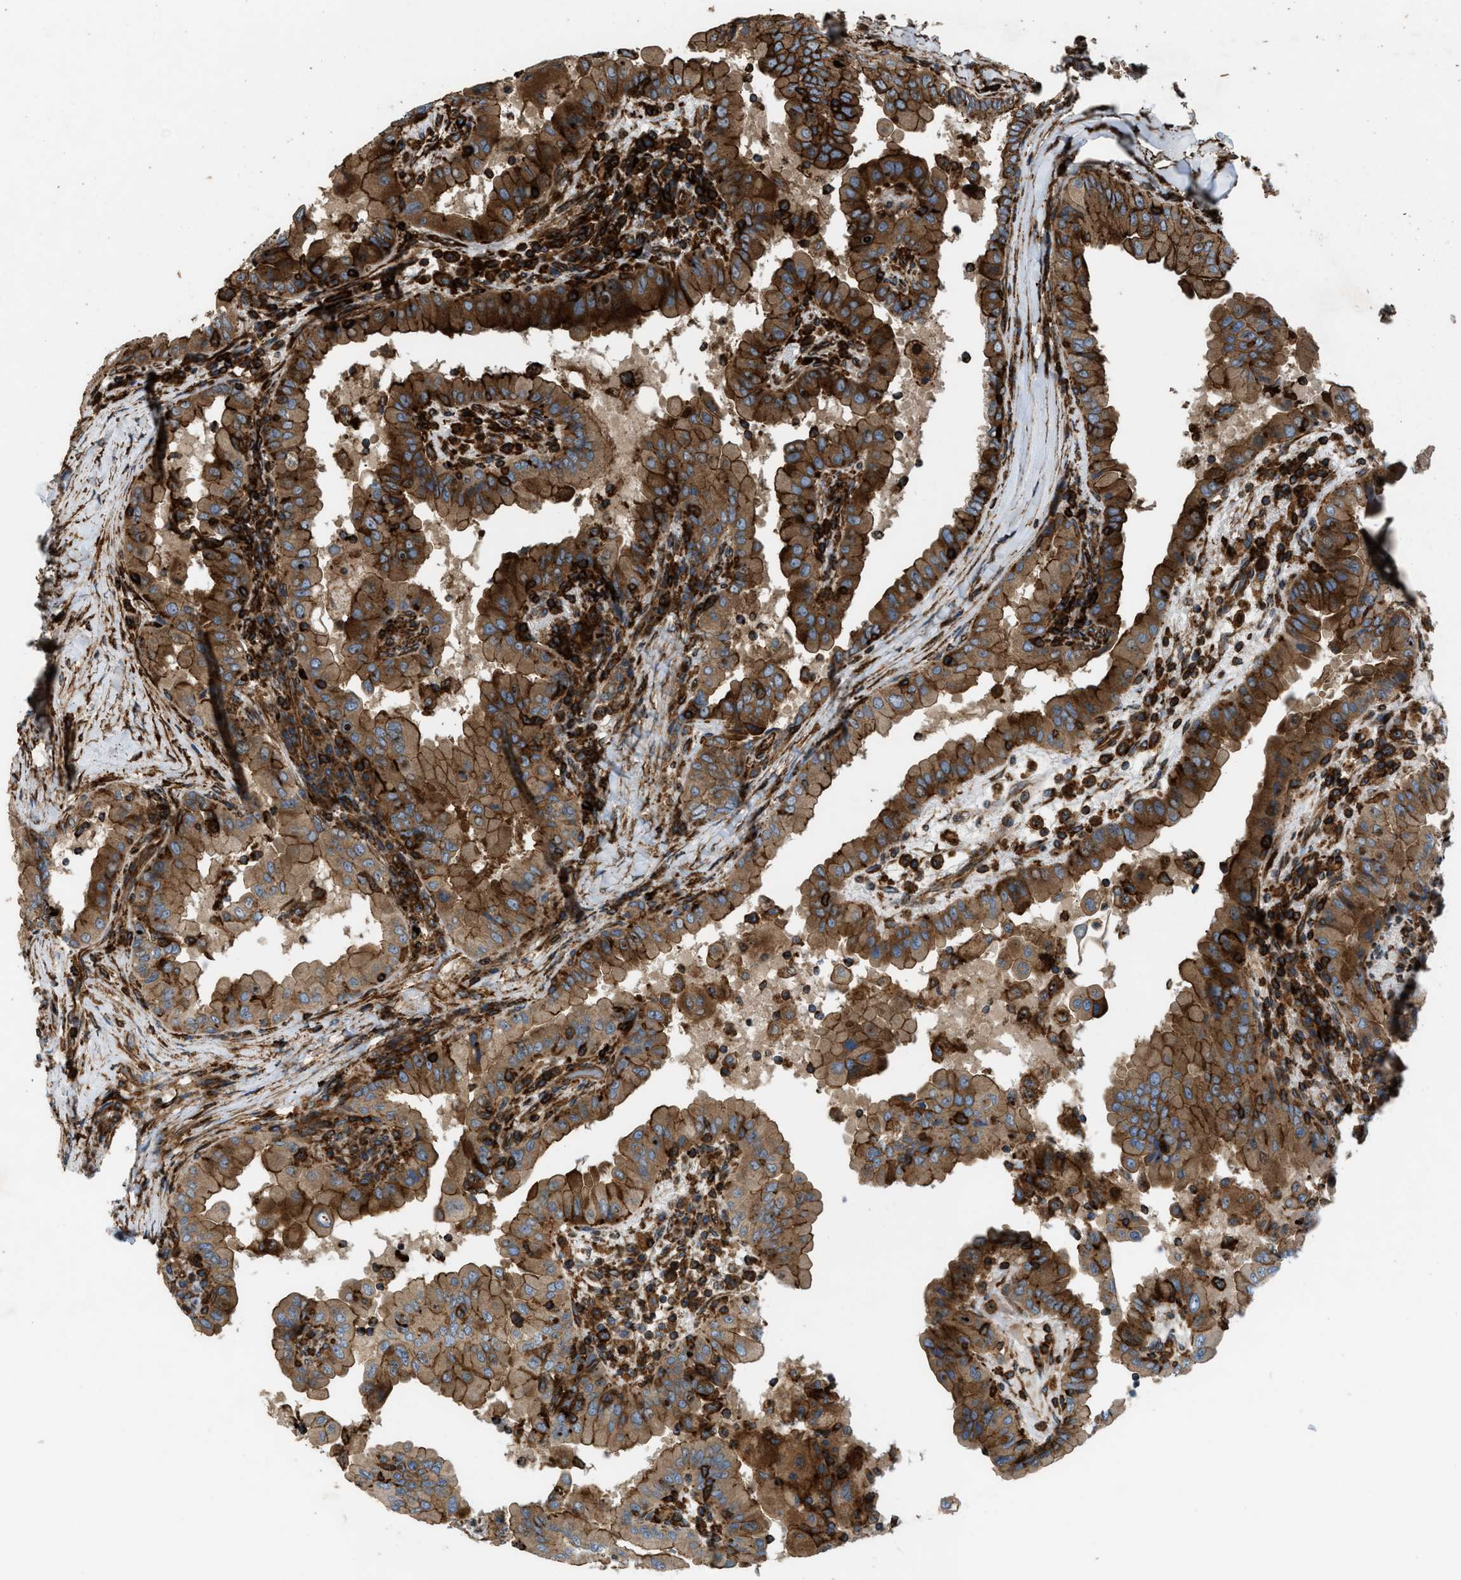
{"staining": {"intensity": "strong", "quantity": ">75%", "location": "cytoplasmic/membranous"}, "tissue": "thyroid cancer", "cell_type": "Tumor cells", "image_type": "cancer", "snomed": [{"axis": "morphology", "description": "Papillary adenocarcinoma, NOS"}, {"axis": "topography", "description": "Thyroid gland"}], "caption": "Strong cytoplasmic/membranous protein staining is identified in approximately >75% of tumor cells in thyroid cancer (papillary adenocarcinoma). The protein of interest is stained brown, and the nuclei are stained in blue (DAB (3,3'-diaminobenzidine) IHC with brightfield microscopy, high magnification).", "gene": "EGLN1", "patient": {"sex": "male", "age": 33}}